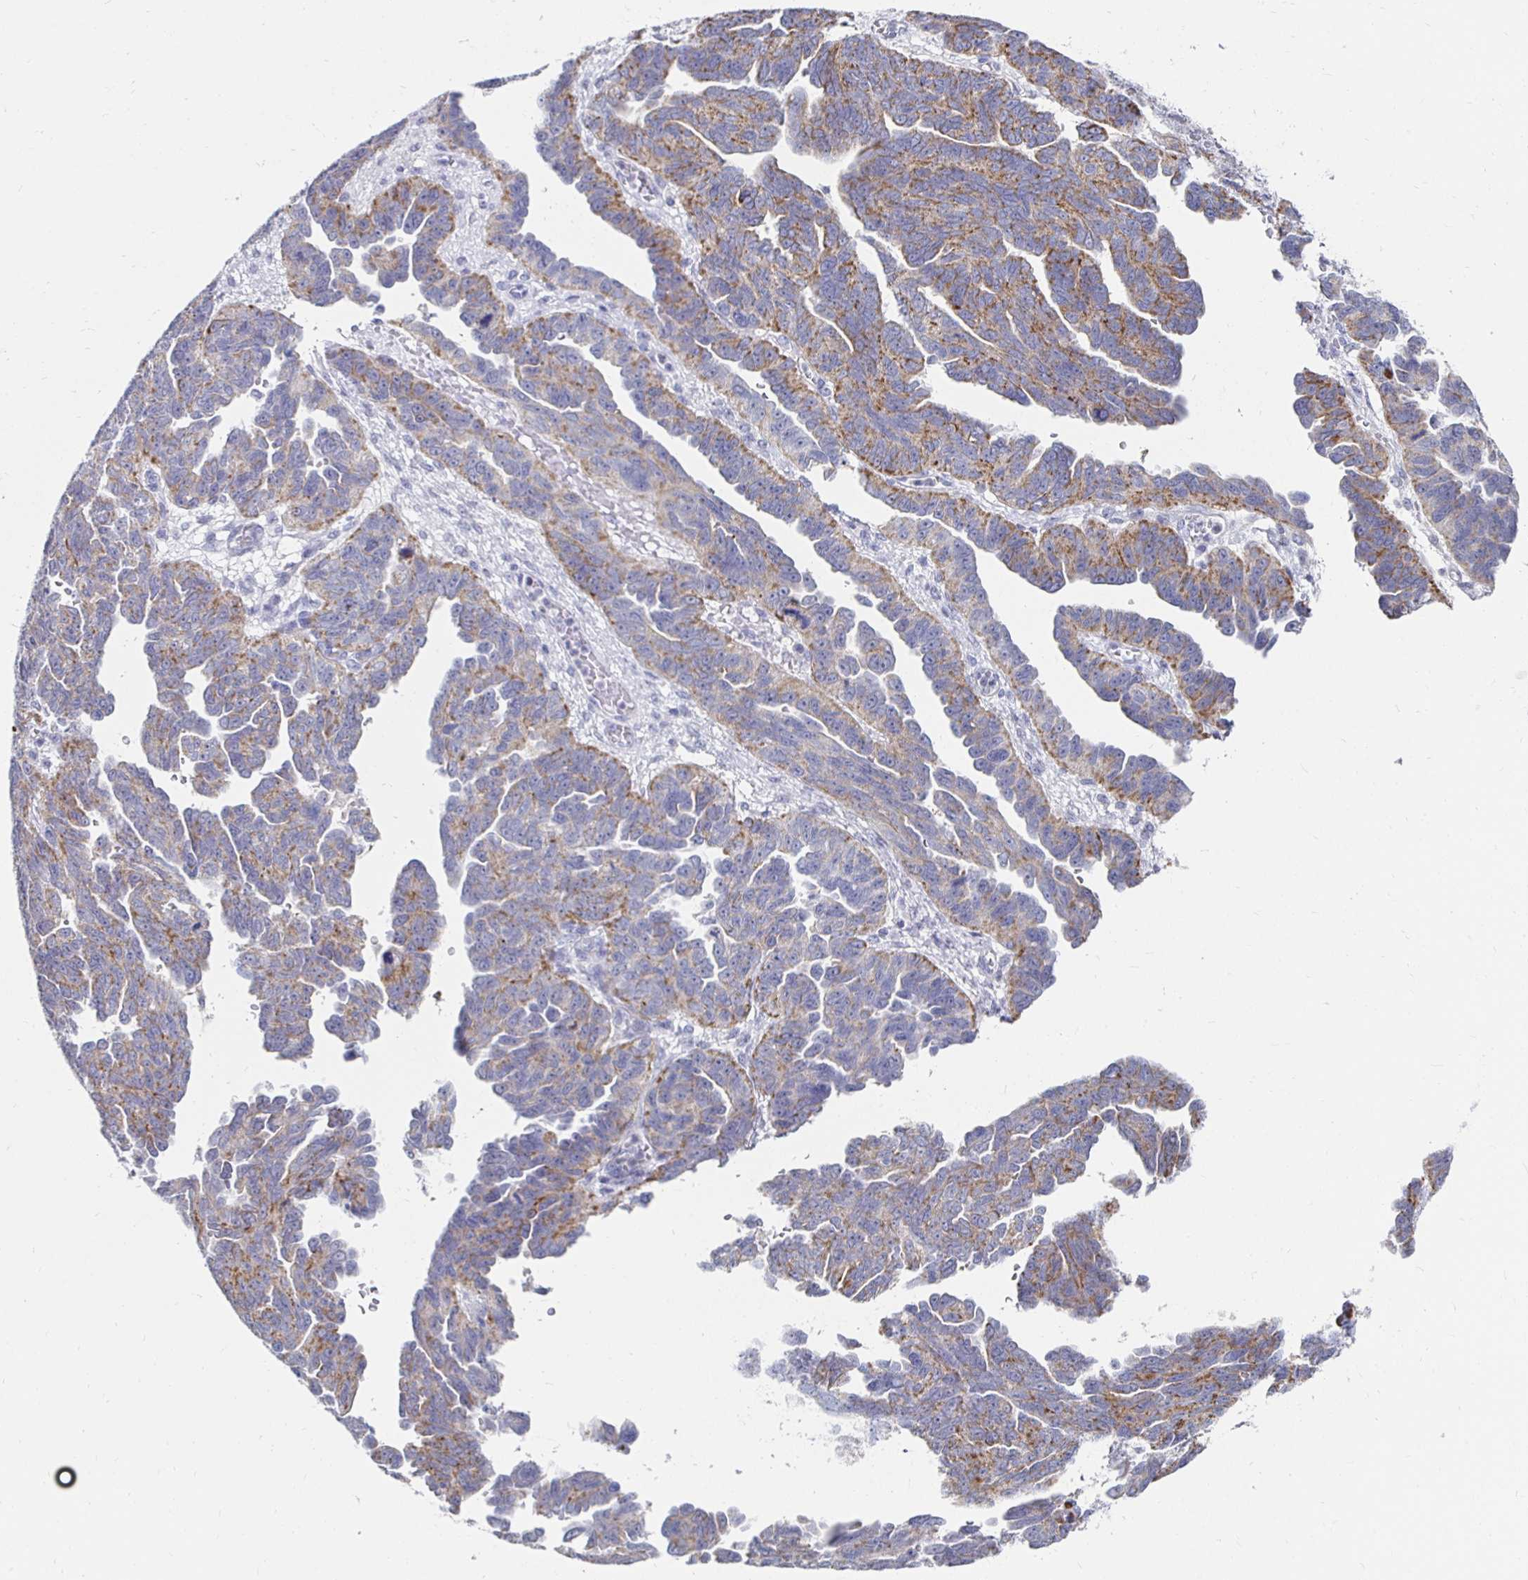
{"staining": {"intensity": "moderate", "quantity": "25%-75%", "location": "cytoplasmic/membranous"}, "tissue": "ovarian cancer", "cell_type": "Tumor cells", "image_type": "cancer", "snomed": [{"axis": "morphology", "description": "Cystadenocarcinoma, serous, NOS"}, {"axis": "topography", "description": "Ovary"}], "caption": "A high-resolution image shows immunohistochemistry staining of ovarian serous cystadenocarcinoma, which shows moderate cytoplasmic/membranous staining in approximately 25%-75% of tumor cells.", "gene": "NOCT", "patient": {"sex": "female", "age": 64}}